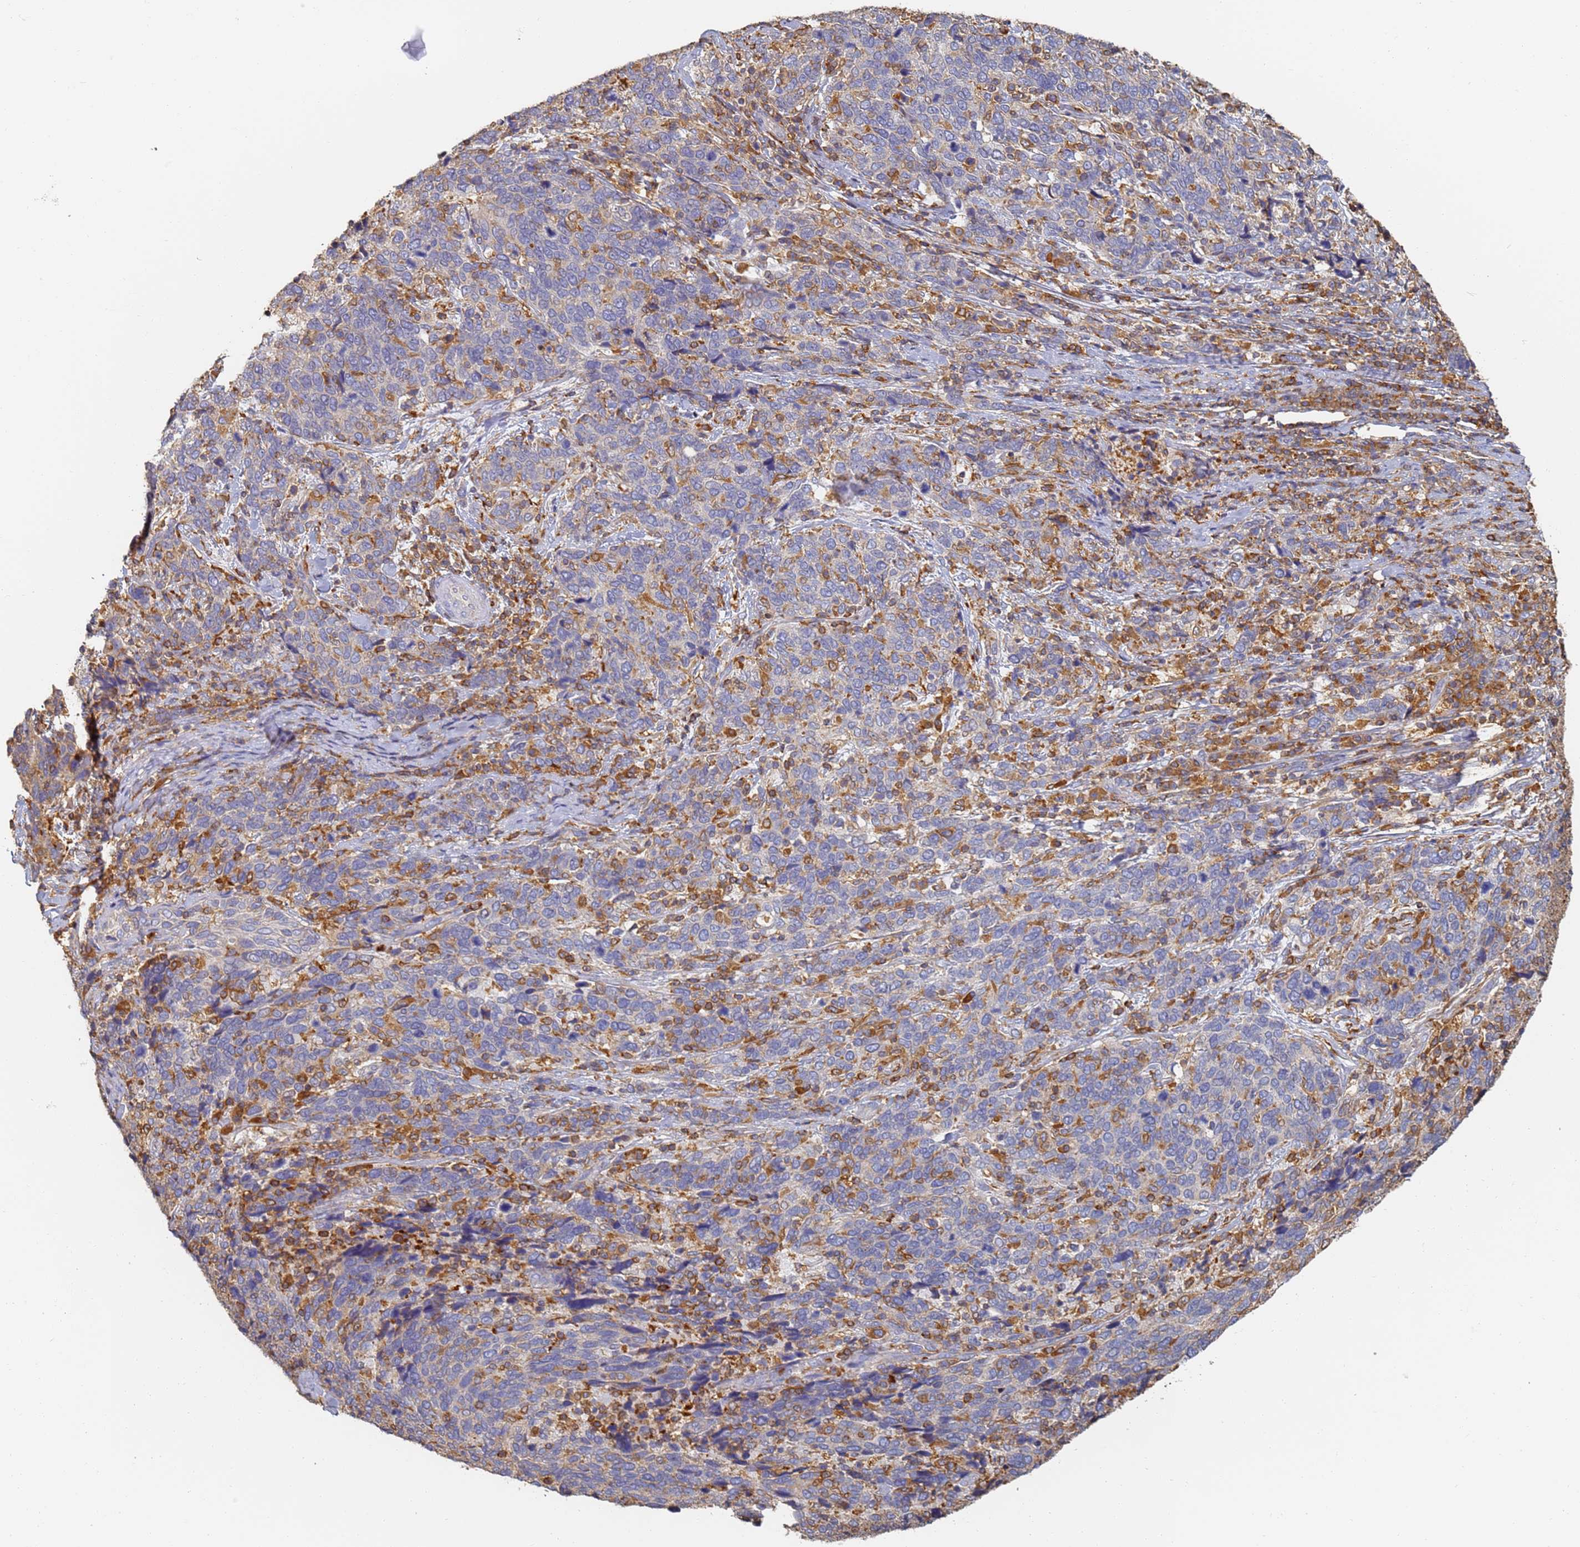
{"staining": {"intensity": "negative", "quantity": "none", "location": "none"}, "tissue": "cervical cancer", "cell_type": "Tumor cells", "image_type": "cancer", "snomed": [{"axis": "morphology", "description": "Squamous cell carcinoma, NOS"}, {"axis": "topography", "description": "Cervix"}], "caption": "DAB (3,3'-diaminobenzidine) immunohistochemical staining of human cervical cancer demonstrates no significant expression in tumor cells. (DAB (3,3'-diaminobenzidine) immunohistochemistry with hematoxylin counter stain).", "gene": "BIN2", "patient": {"sex": "female", "age": 41}}